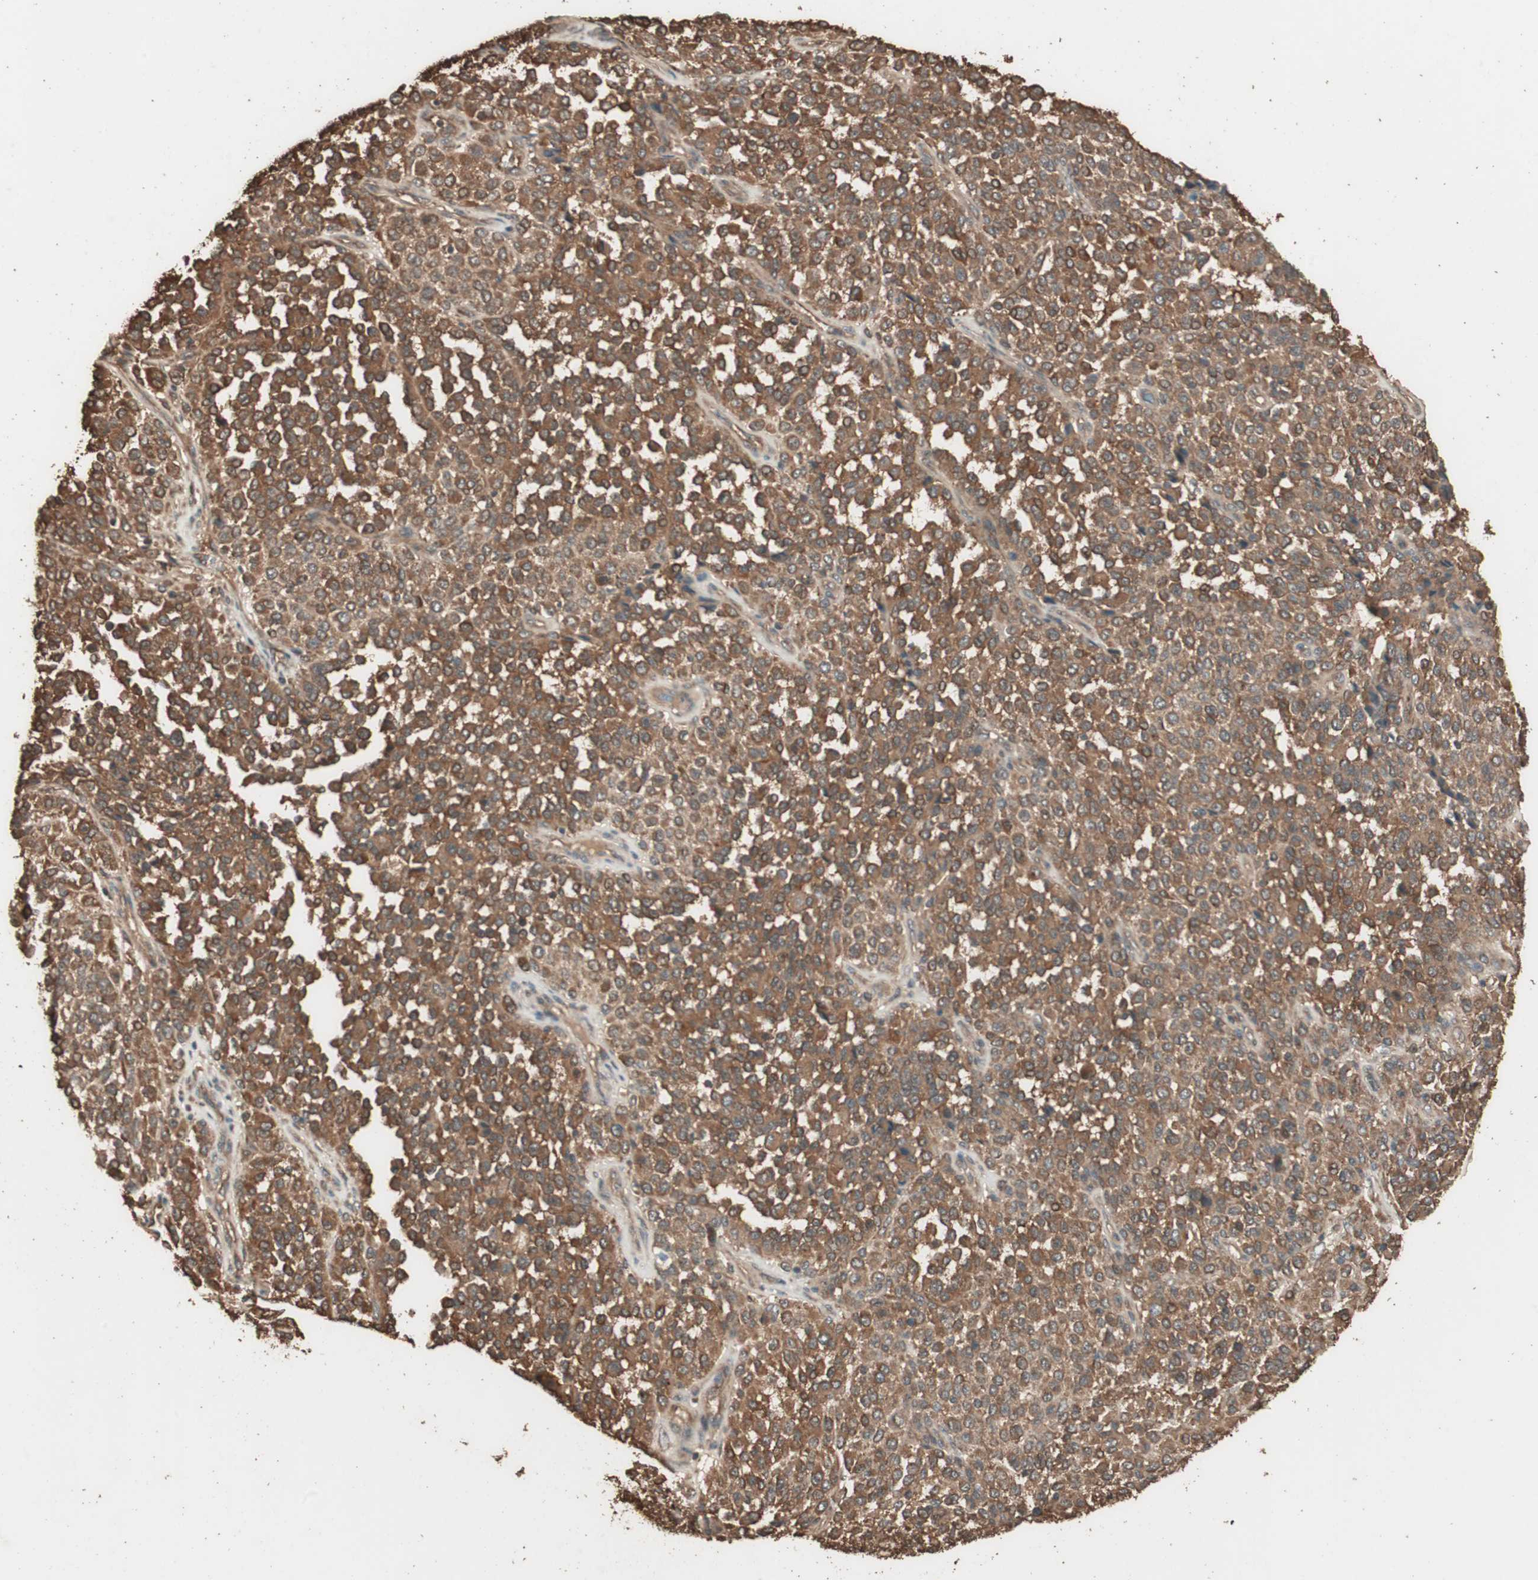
{"staining": {"intensity": "moderate", "quantity": ">75%", "location": "cytoplasmic/membranous"}, "tissue": "melanoma", "cell_type": "Tumor cells", "image_type": "cancer", "snomed": [{"axis": "morphology", "description": "Malignant melanoma, Metastatic site"}, {"axis": "topography", "description": "Pancreas"}], "caption": "Melanoma was stained to show a protein in brown. There is medium levels of moderate cytoplasmic/membranous staining in approximately >75% of tumor cells.", "gene": "CCN4", "patient": {"sex": "female", "age": 30}}